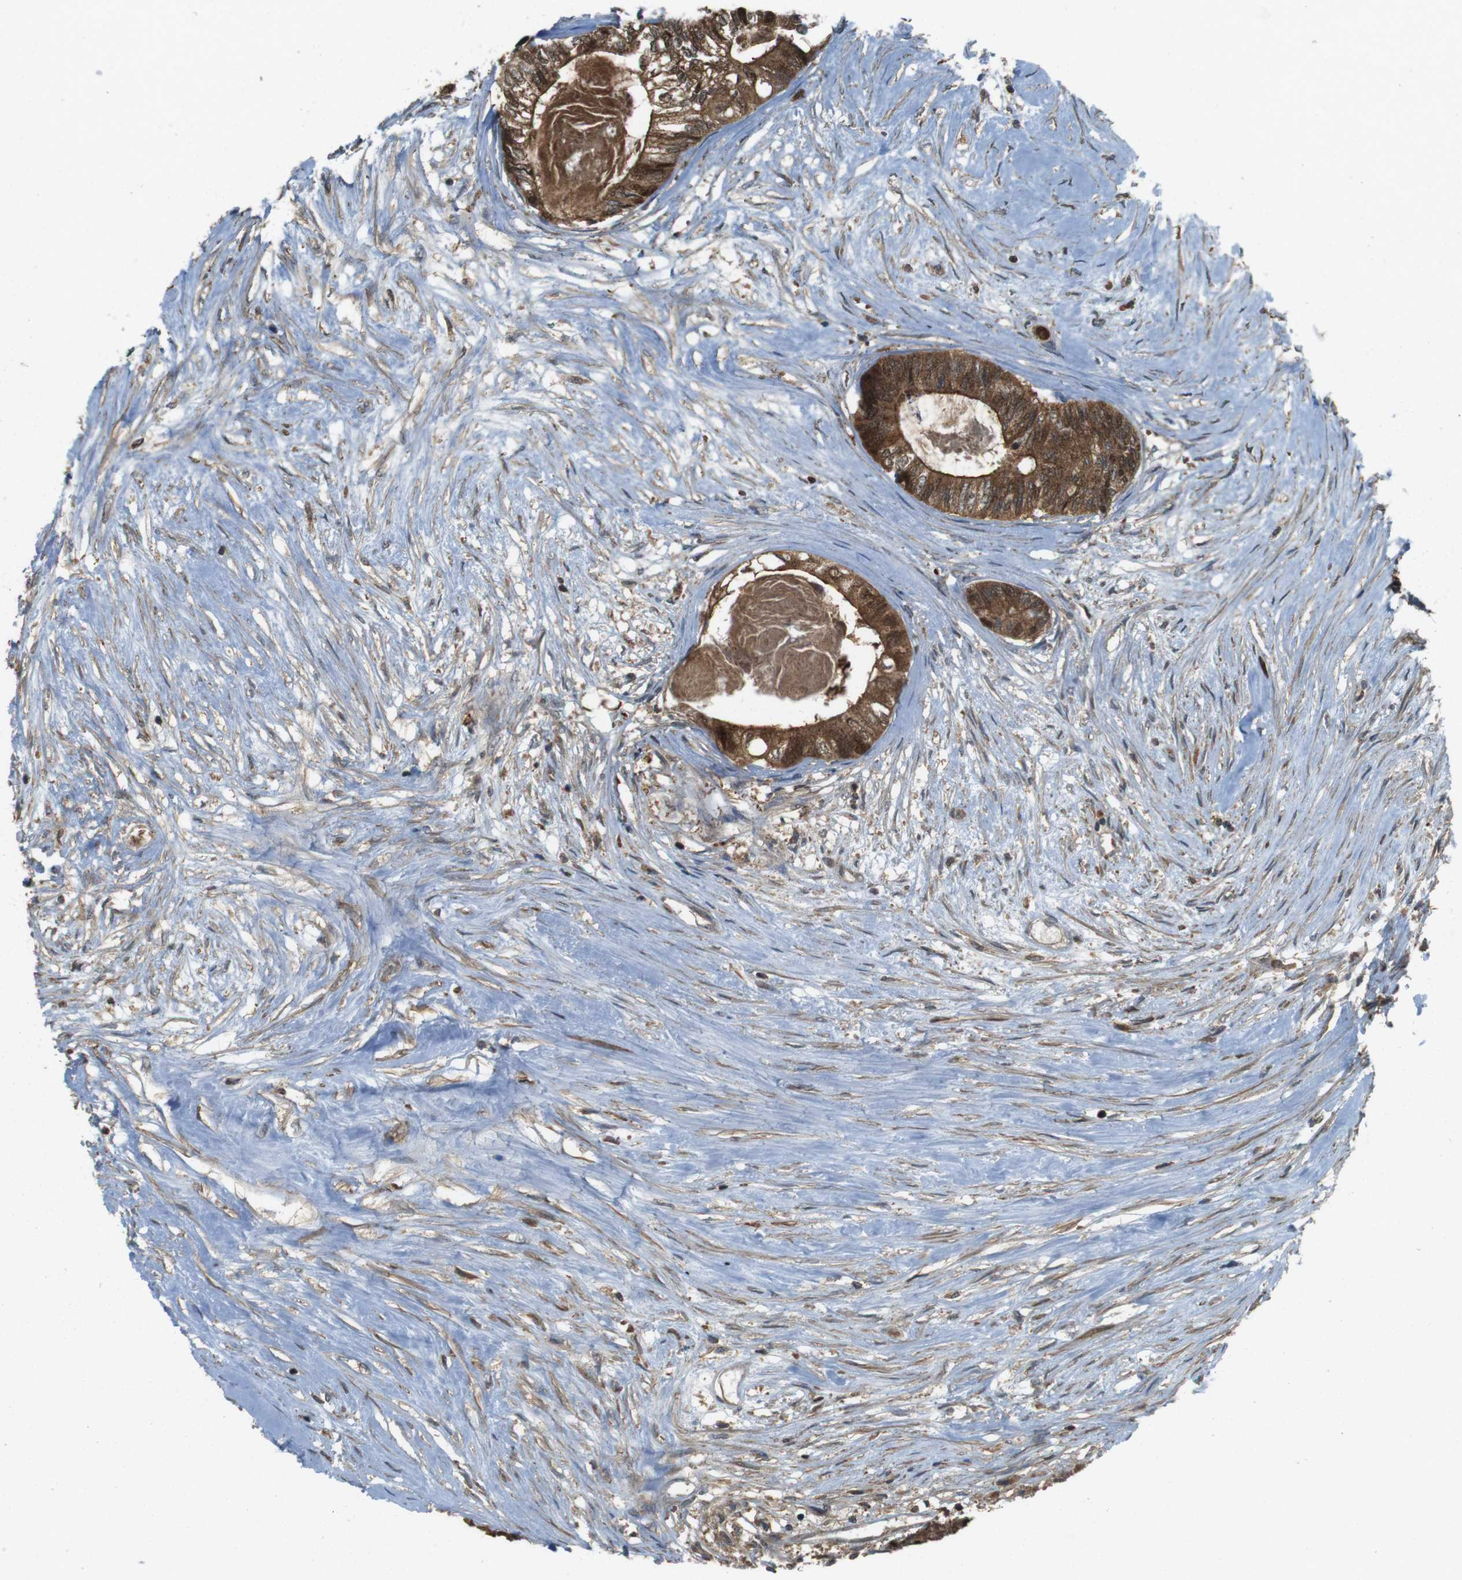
{"staining": {"intensity": "strong", "quantity": ">75%", "location": "cytoplasmic/membranous"}, "tissue": "colorectal cancer", "cell_type": "Tumor cells", "image_type": "cancer", "snomed": [{"axis": "morphology", "description": "Adenocarcinoma, NOS"}, {"axis": "topography", "description": "Rectum"}], "caption": "A high-resolution image shows immunohistochemistry (IHC) staining of colorectal adenocarcinoma, which demonstrates strong cytoplasmic/membranous staining in about >75% of tumor cells.", "gene": "LRRC3B", "patient": {"sex": "male", "age": 63}}